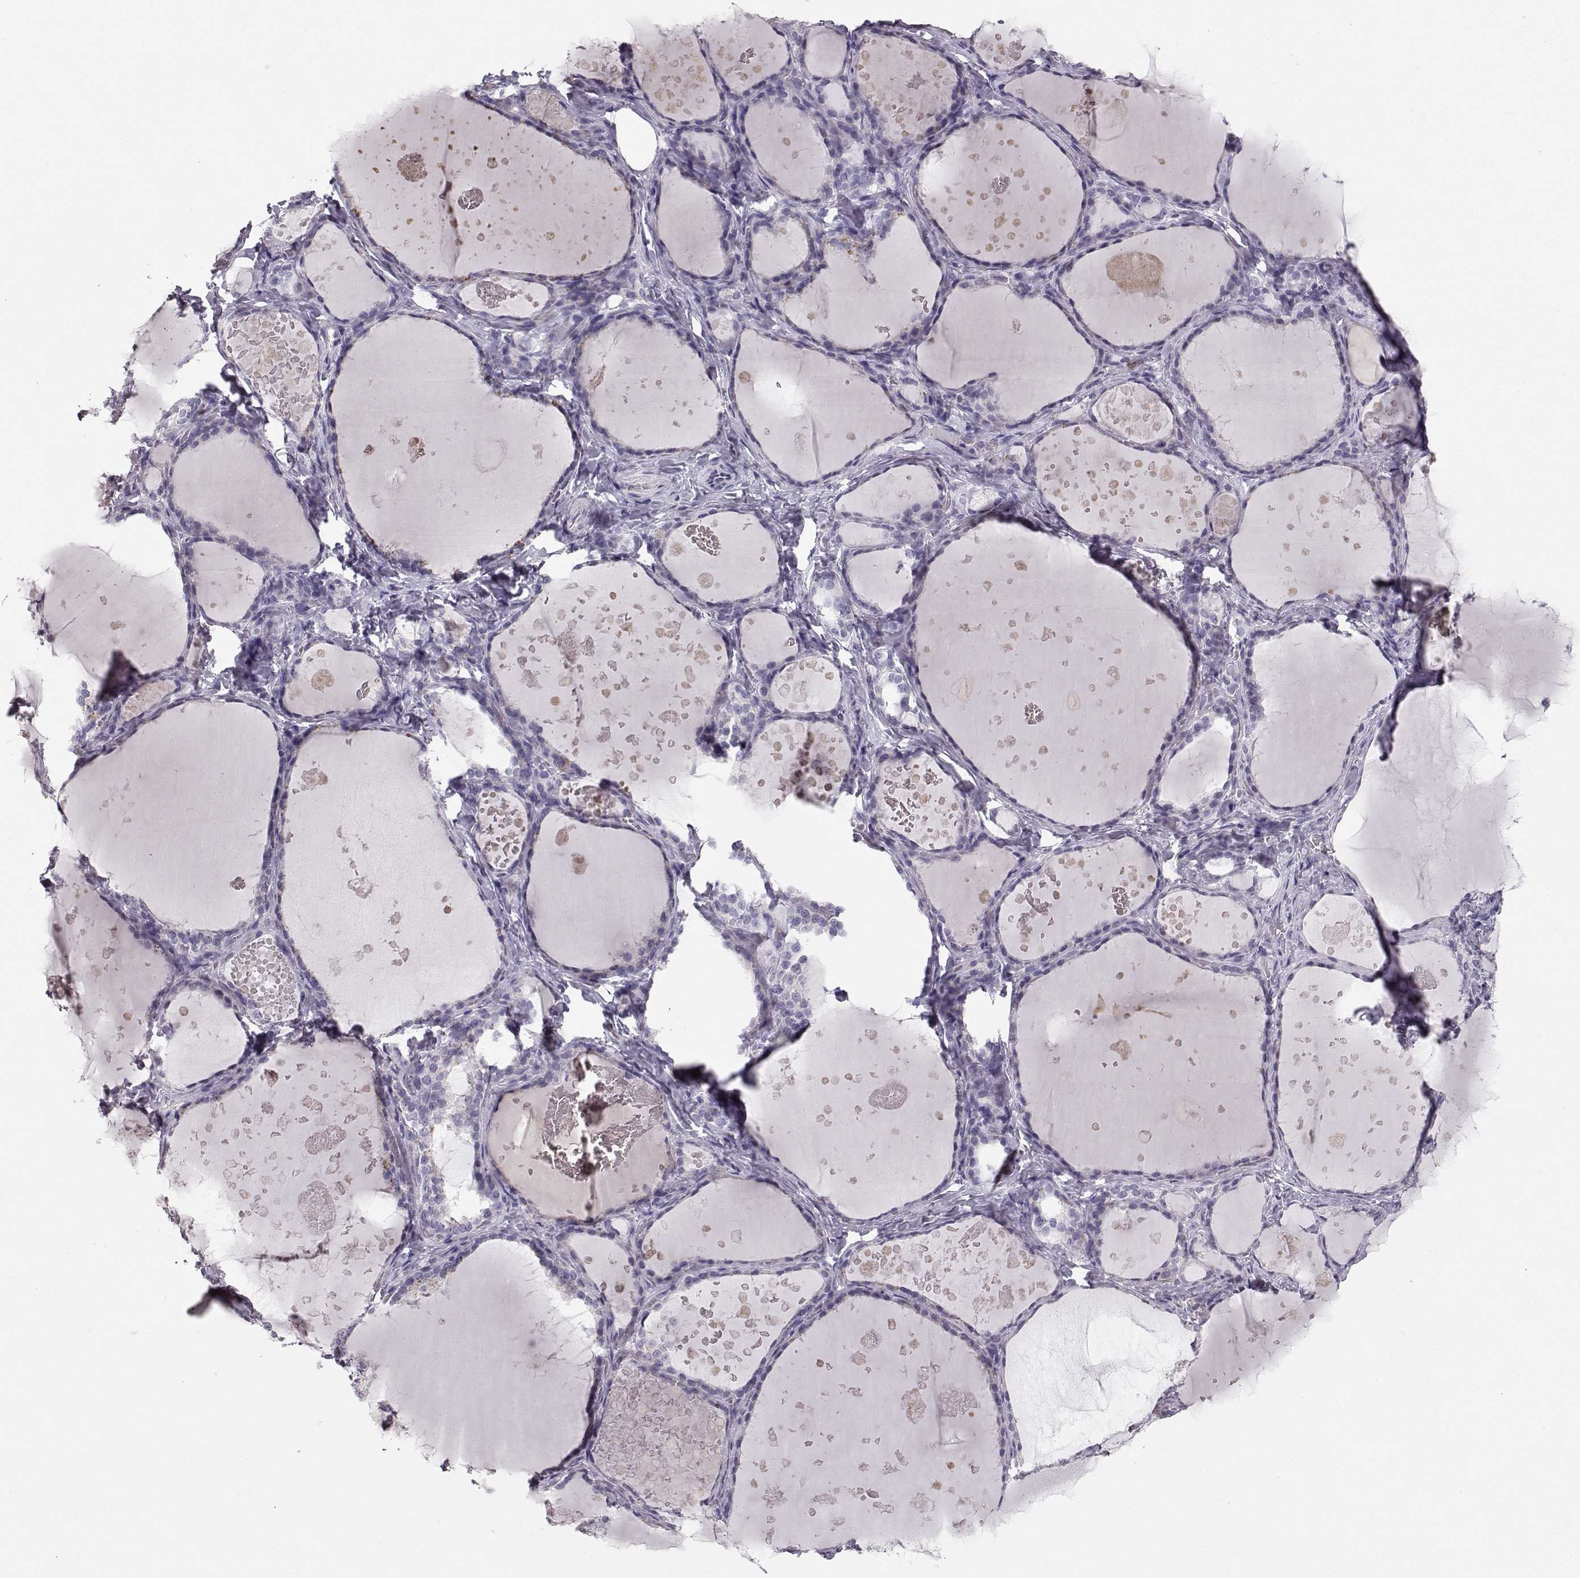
{"staining": {"intensity": "negative", "quantity": "none", "location": "none"}, "tissue": "thyroid gland", "cell_type": "Glandular cells", "image_type": "normal", "snomed": [{"axis": "morphology", "description": "Normal tissue, NOS"}, {"axis": "topography", "description": "Thyroid gland"}], "caption": "Benign thyroid gland was stained to show a protein in brown. There is no significant staining in glandular cells. (DAB immunohistochemistry with hematoxylin counter stain).", "gene": "POU1F1", "patient": {"sex": "female", "age": 56}}